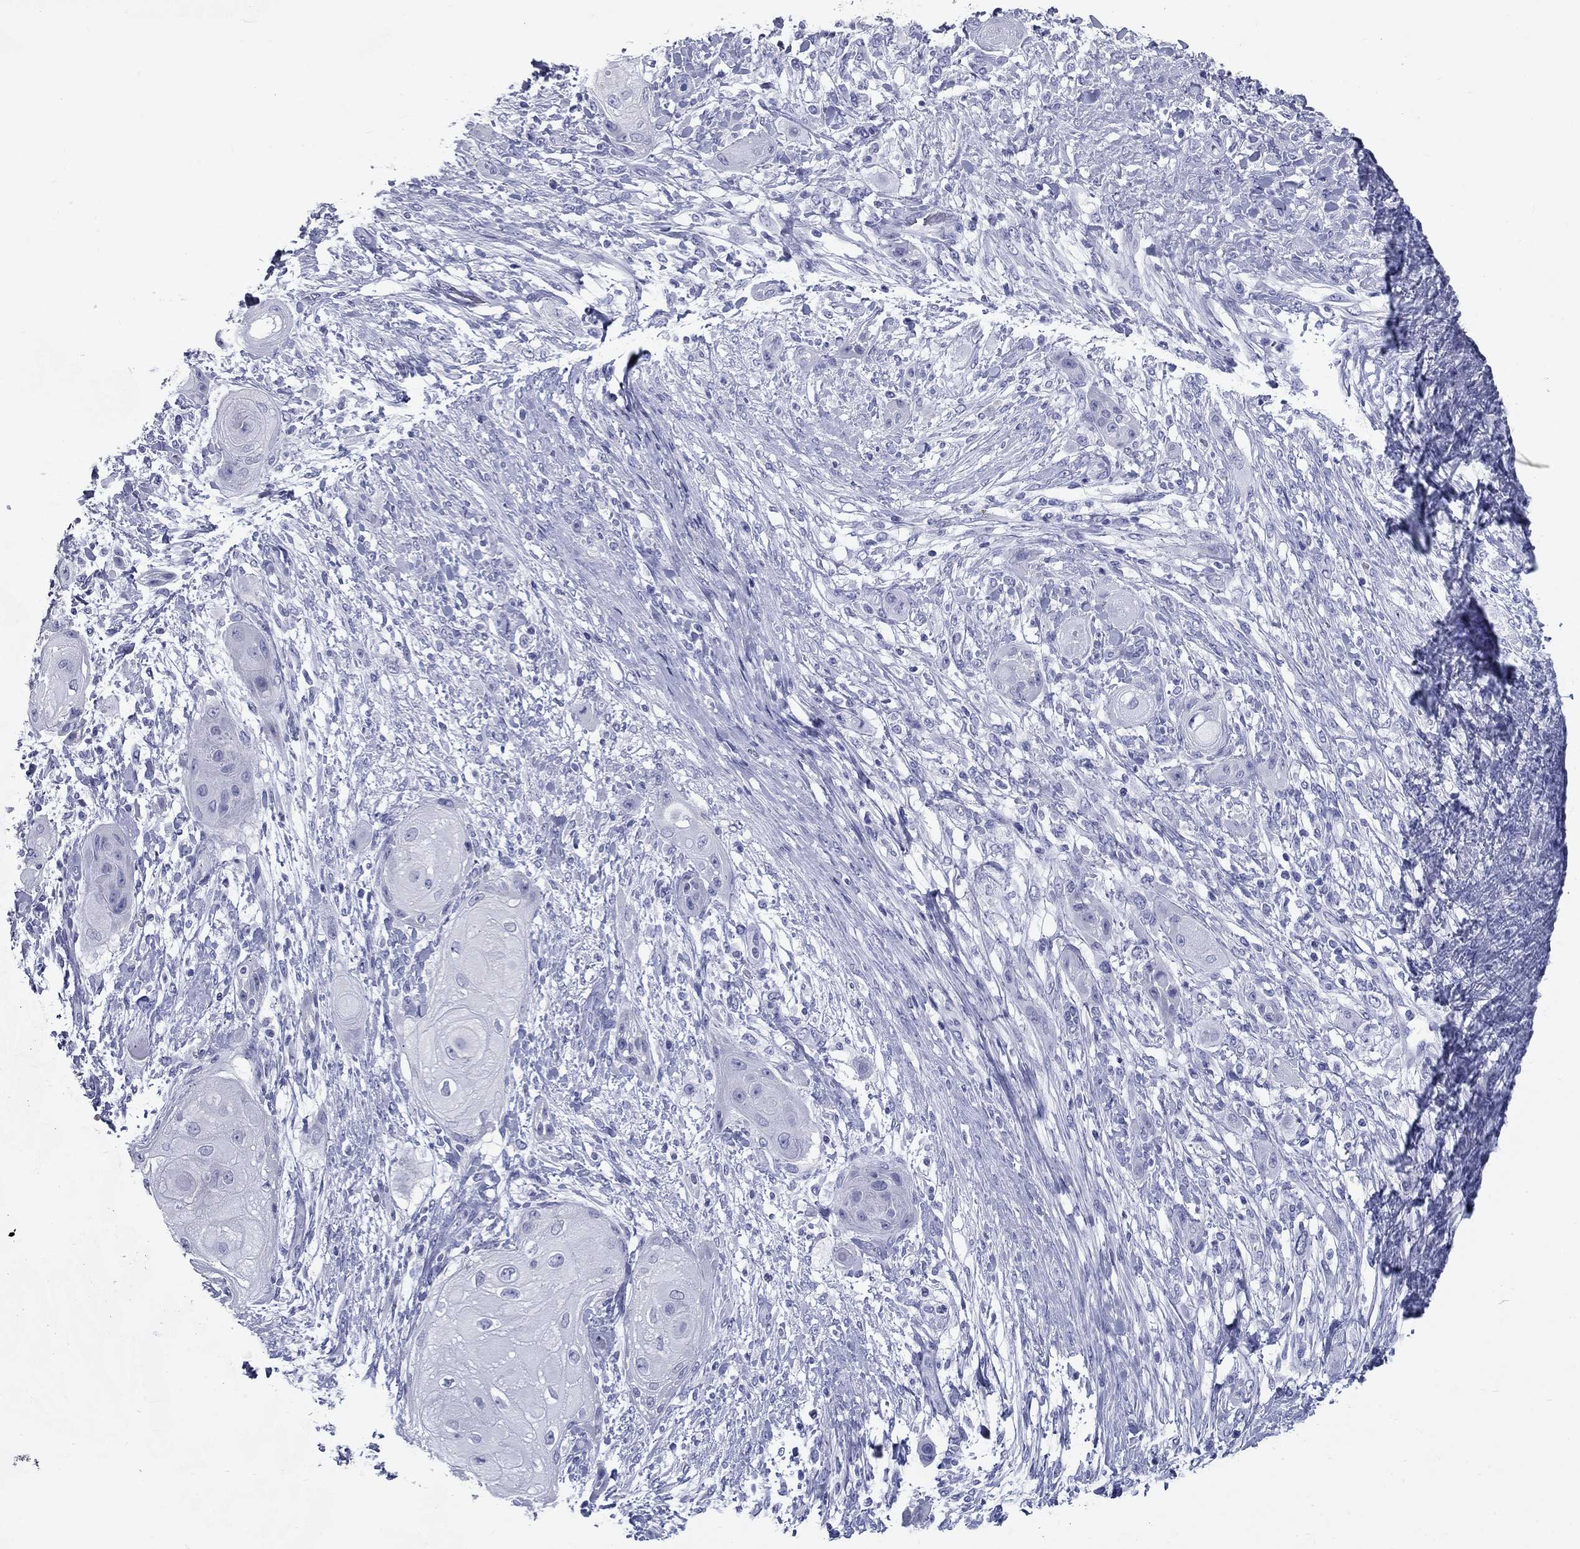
{"staining": {"intensity": "negative", "quantity": "none", "location": "none"}, "tissue": "skin cancer", "cell_type": "Tumor cells", "image_type": "cancer", "snomed": [{"axis": "morphology", "description": "Squamous cell carcinoma, NOS"}, {"axis": "topography", "description": "Skin"}], "caption": "Immunohistochemical staining of skin squamous cell carcinoma reveals no significant staining in tumor cells.", "gene": "NPPA", "patient": {"sex": "male", "age": 62}}